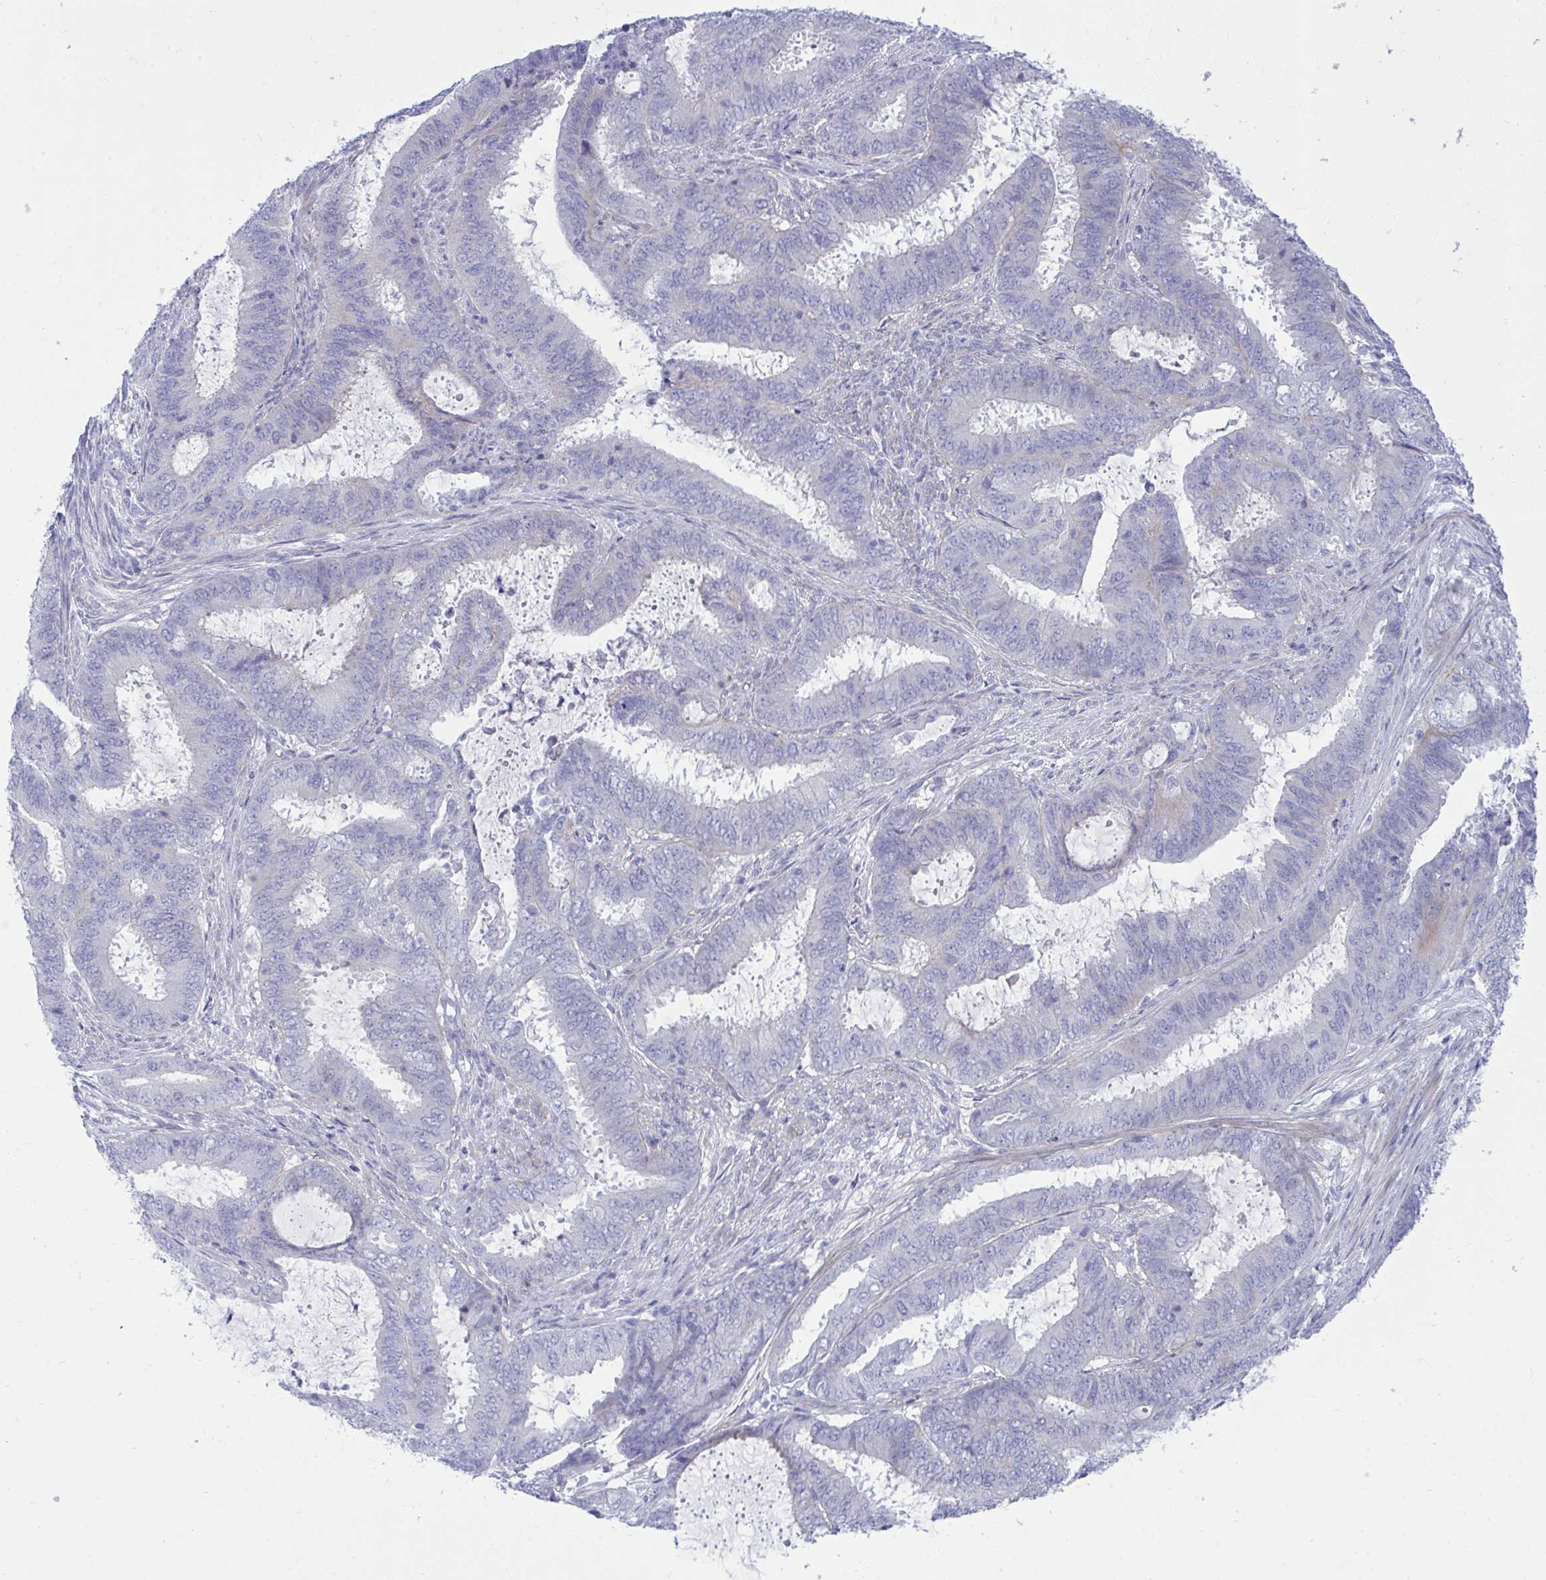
{"staining": {"intensity": "negative", "quantity": "none", "location": "none"}, "tissue": "endometrial cancer", "cell_type": "Tumor cells", "image_type": "cancer", "snomed": [{"axis": "morphology", "description": "Adenocarcinoma, NOS"}, {"axis": "topography", "description": "Endometrium"}], "caption": "Photomicrograph shows no protein expression in tumor cells of endometrial cancer (adenocarcinoma) tissue.", "gene": "MED9", "patient": {"sex": "female", "age": 51}}